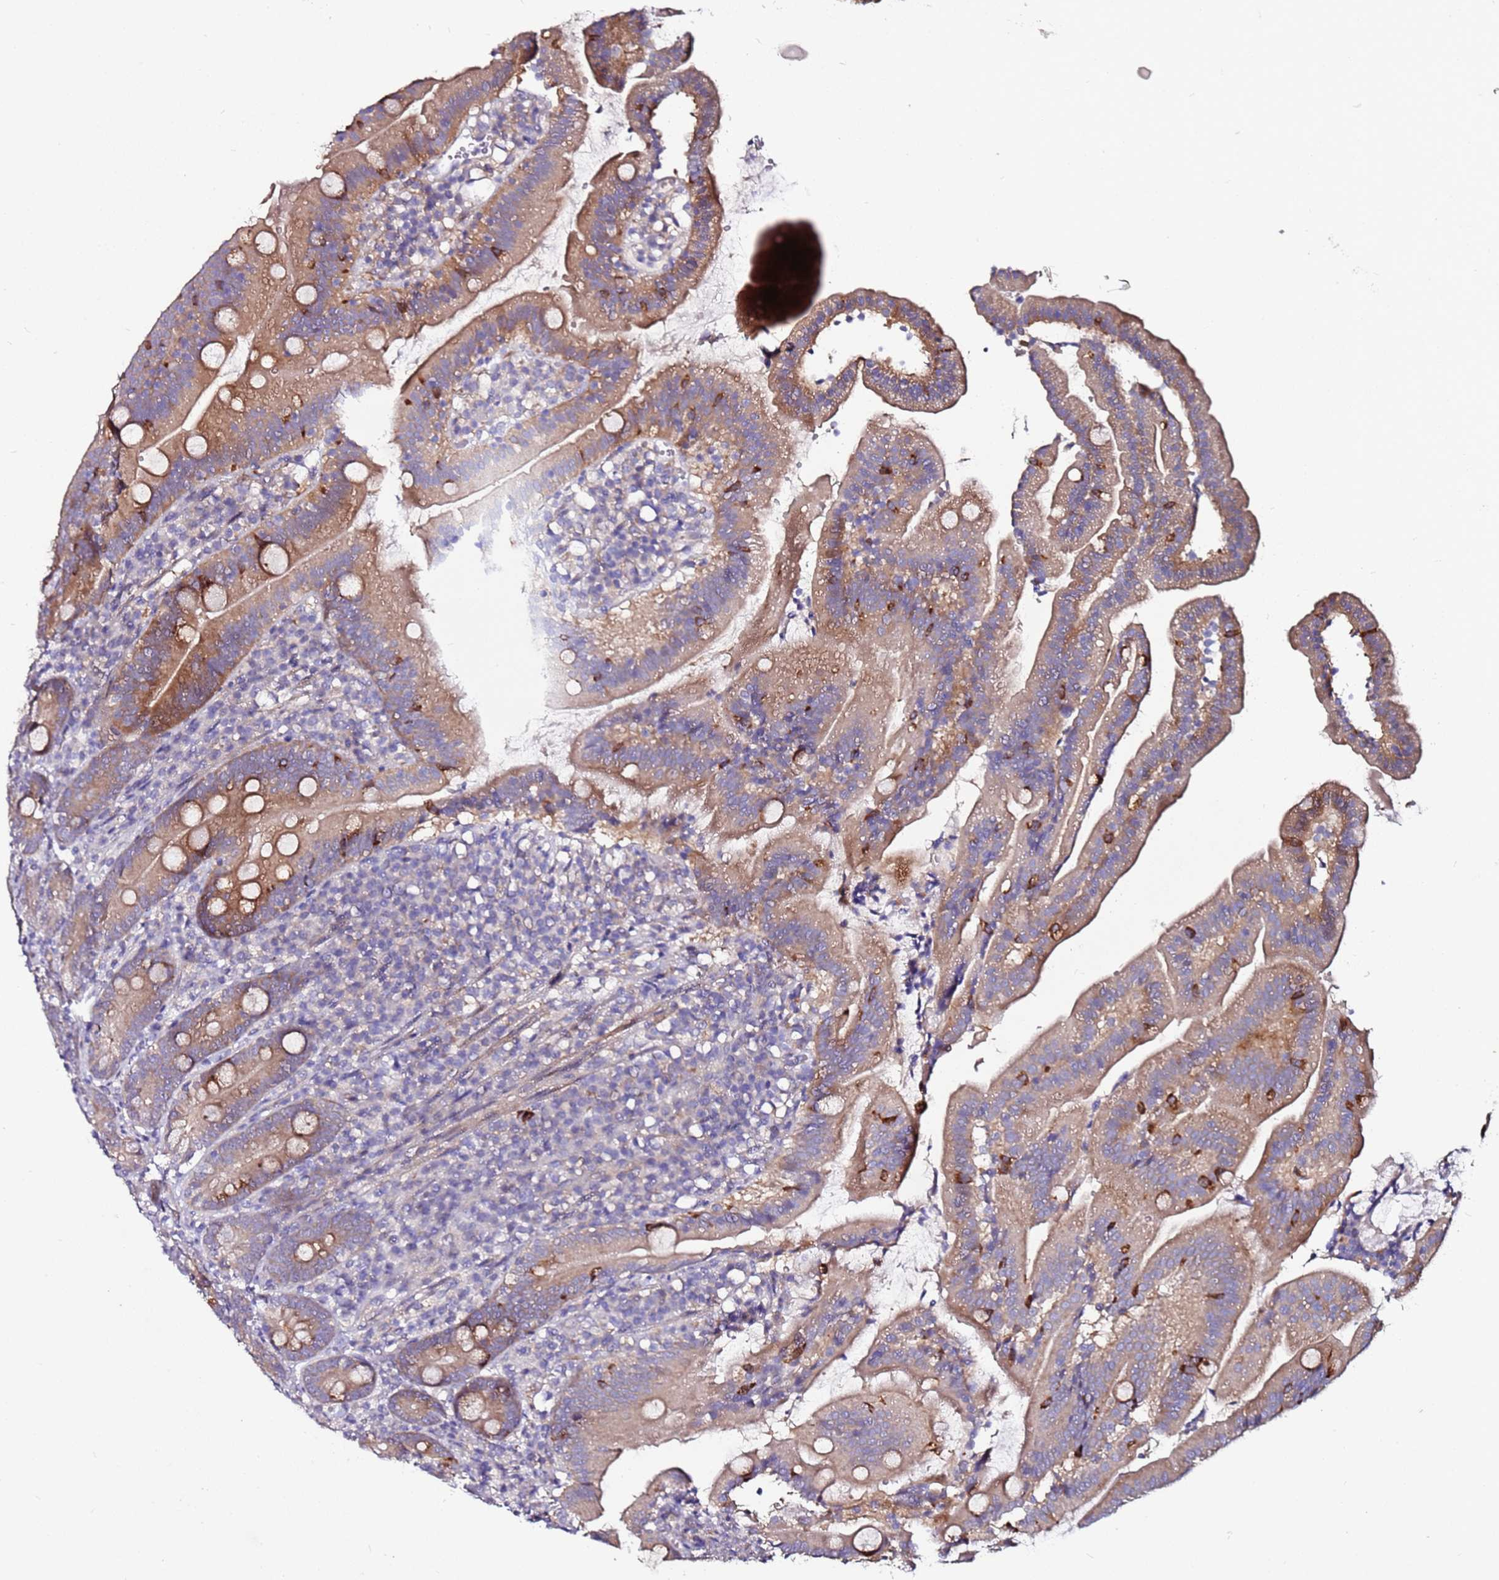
{"staining": {"intensity": "strong", "quantity": "<25%", "location": "cytoplasmic/membranous"}, "tissue": "duodenum", "cell_type": "Glandular cells", "image_type": "normal", "snomed": [{"axis": "morphology", "description": "Normal tissue, NOS"}, {"axis": "topography", "description": "Duodenum"}], "caption": "Duodenum stained with IHC displays strong cytoplasmic/membranous expression in about <25% of glandular cells.", "gene": "SRRM5", "patient": {"sex": "female", "age": 67}}